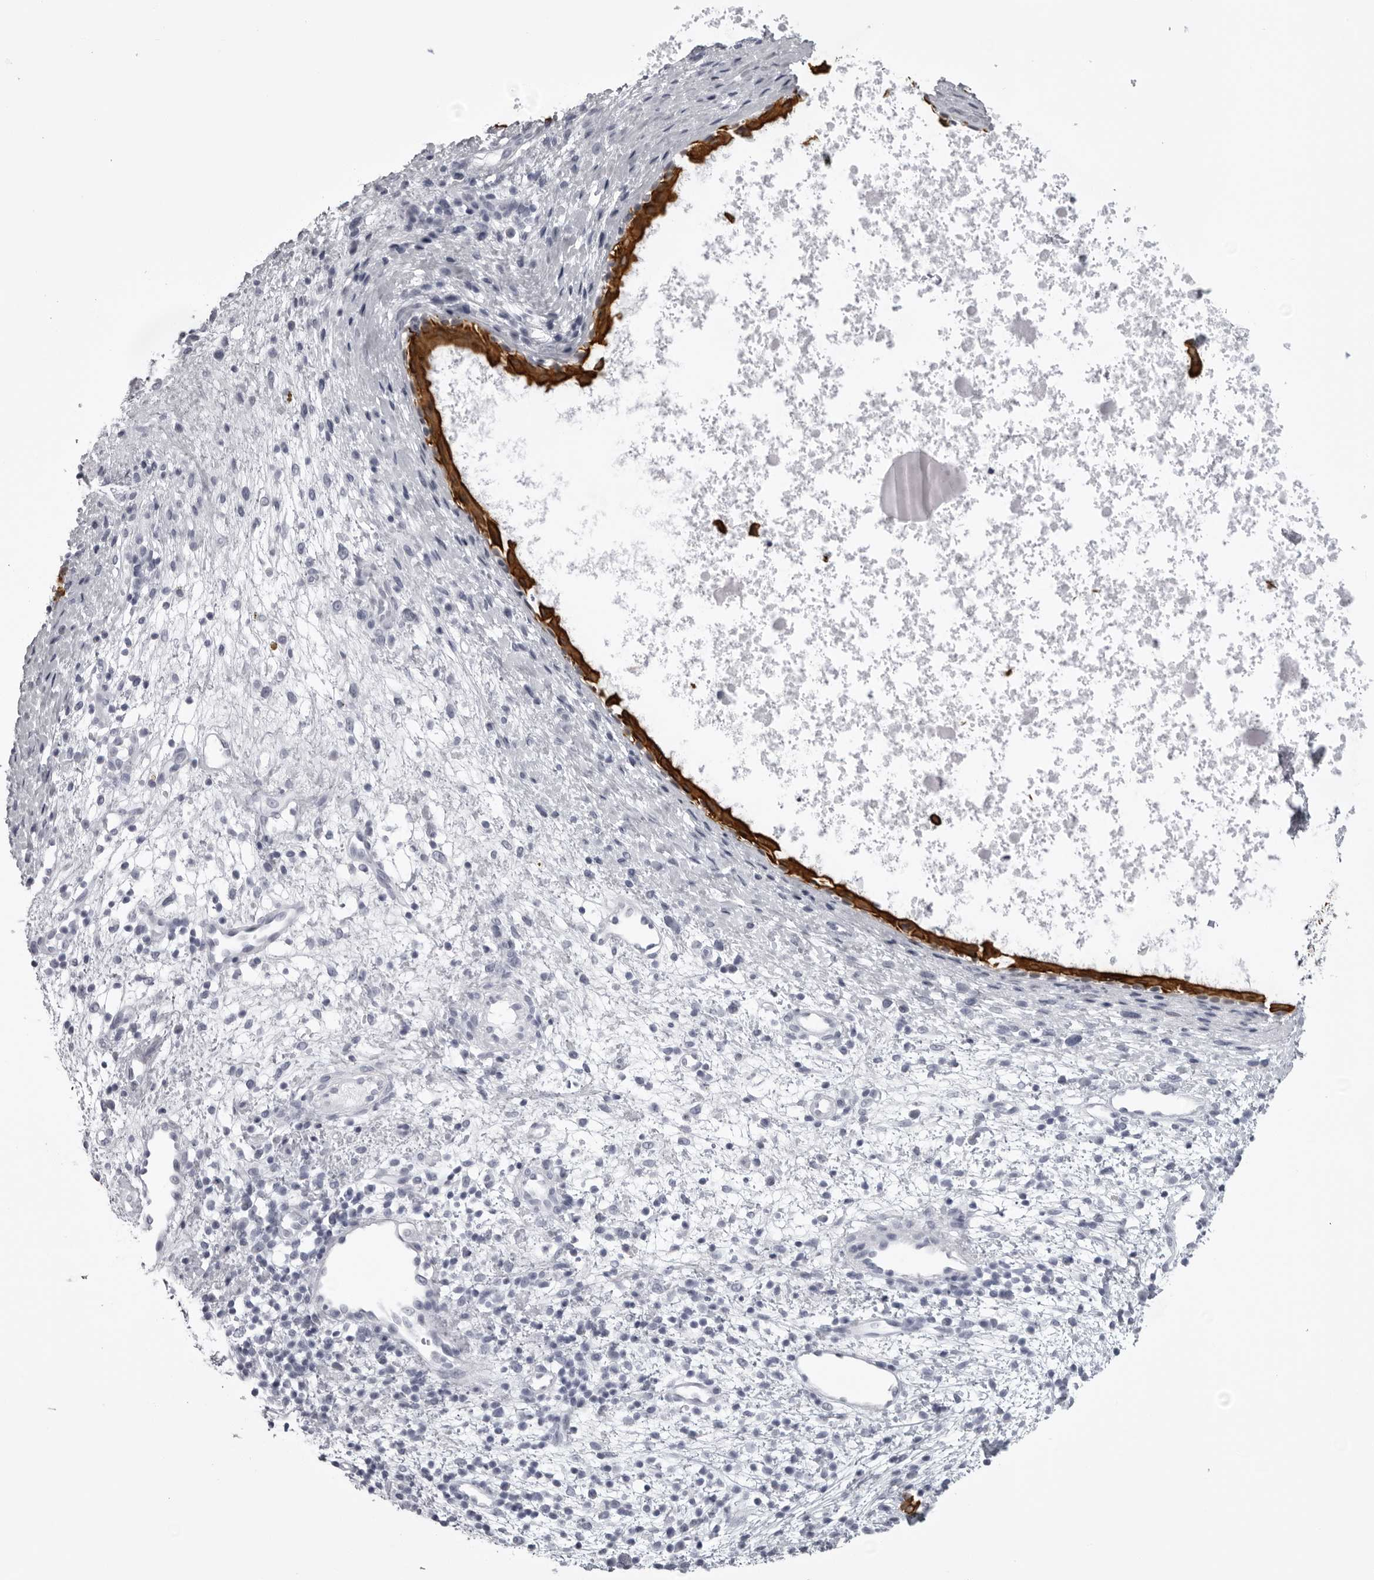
{"staining": {"intensity": "strong", "quantity": ">75%", "location": "cytoplasmic/membranous"}, "tissue": "nasopharynx", "cell_type": "Respiratory epithelial cells", "image_type": "normal", "snomed": [{"axis": "morphology", "description": "Normal tissue, NOS"}, {"axis": "topography", "description": "Nasopharynx"}], "caption": "This histopathology image demonstrates unremarkable nasopharynx stained with IHC to label a protein in brown. The cytoplasmic/membranous of respiratory epithelial cells show strong positivity for the protein. Nuclei are counter-stained blue.", "gene": "UROD", "patient": {"sex": "male", "age": 22}}